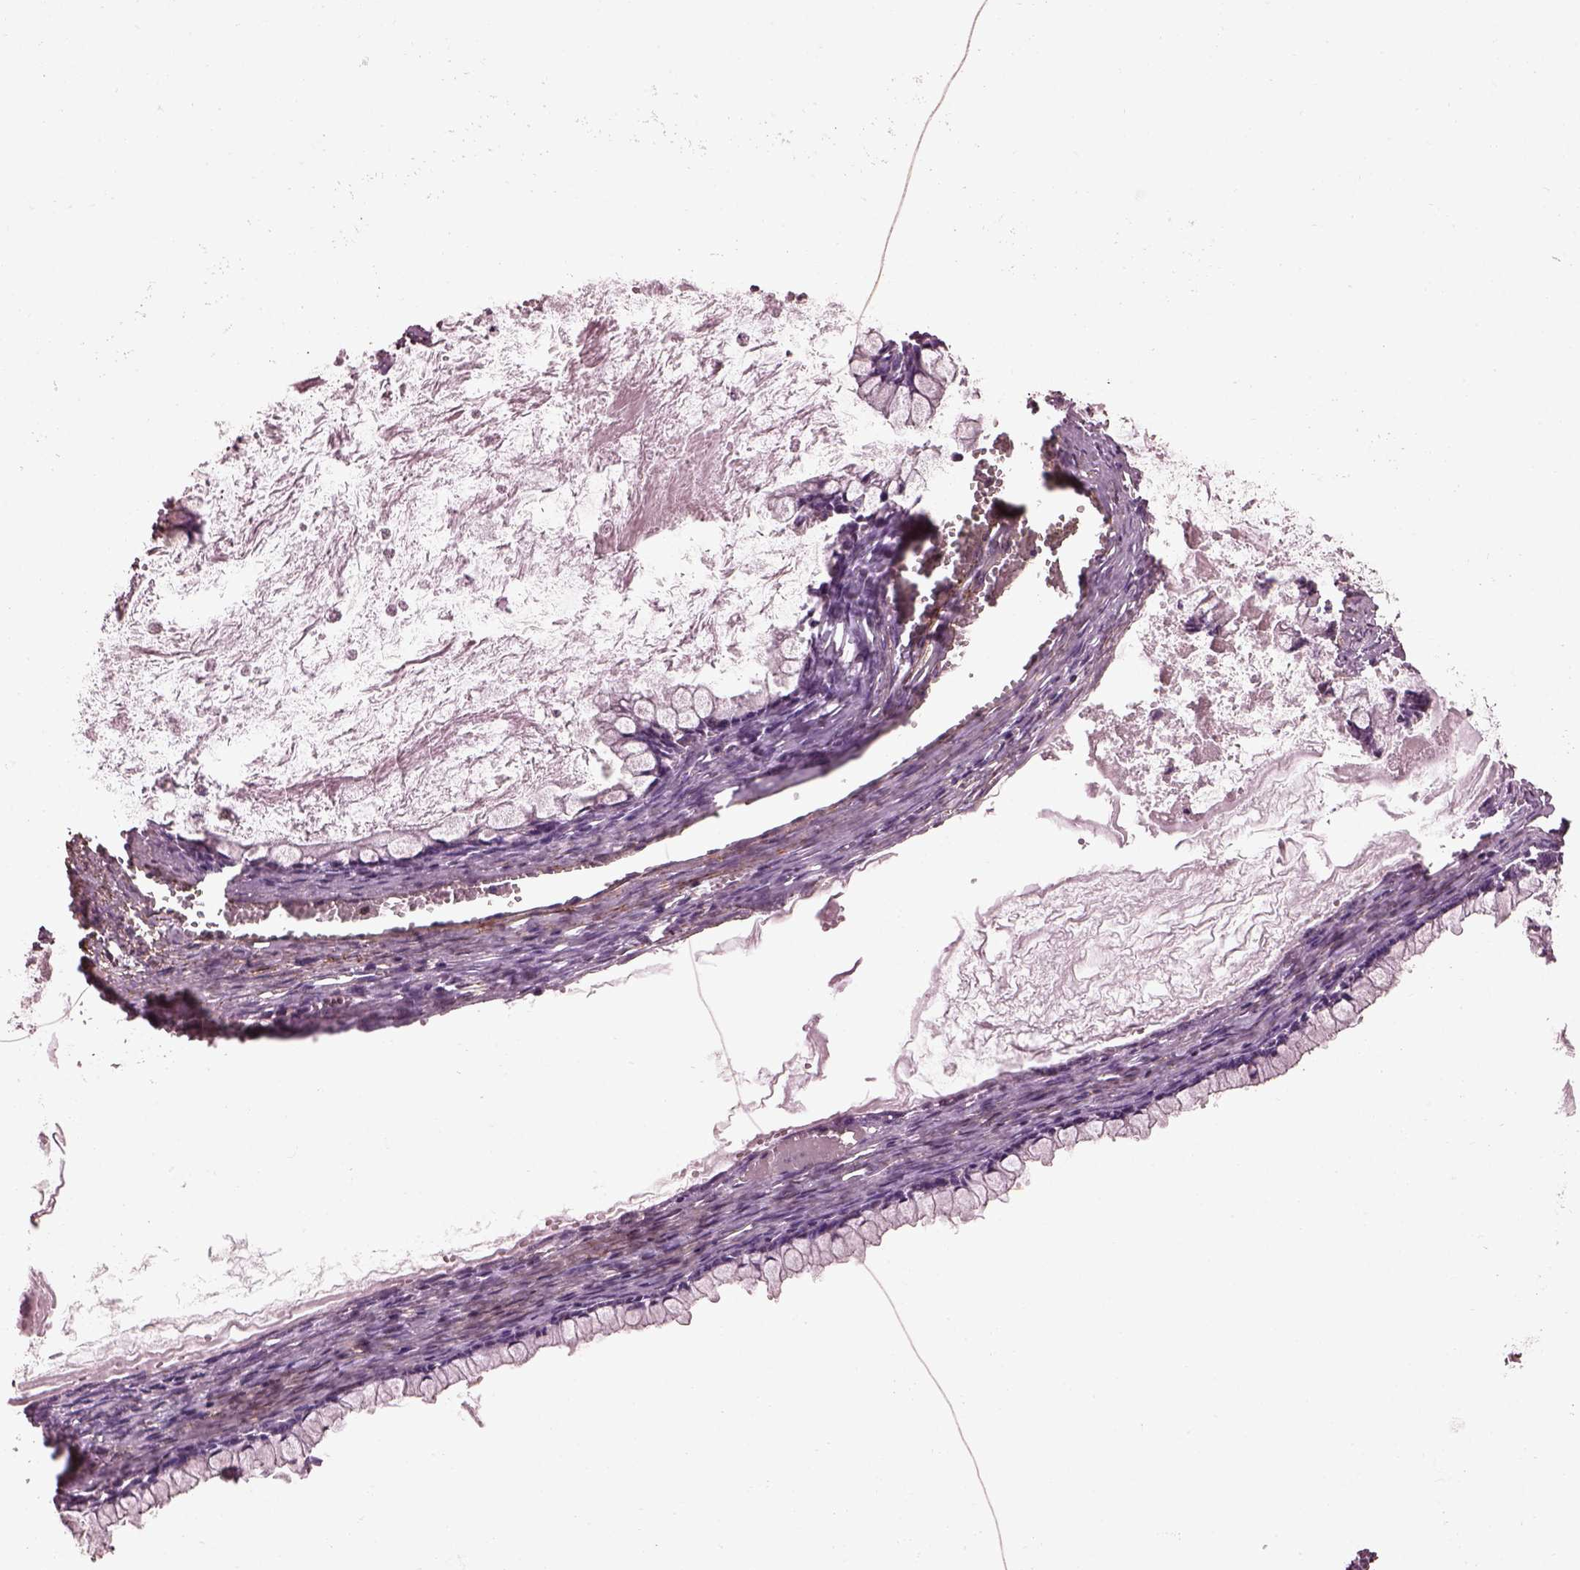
{"staining": {"intensity": "negative", "quantity": "none", "location": "none"}, "tissue": "ovarian cancer", "cell_type": "Tumor cells", "image_type": "cancer", "snomed": [{"axis": "morphology", "description": "Cystadenocarcinoma, mucinous, NOS"}, {"axis": "topography", "description": "Ovary"}], "caption": "IHC of human ovarian mucinous cystadenocarcinoma shows no expression in tumor cells.", "gene": "EFEMP1", "patient": {"sex": "female", "age": 67}}